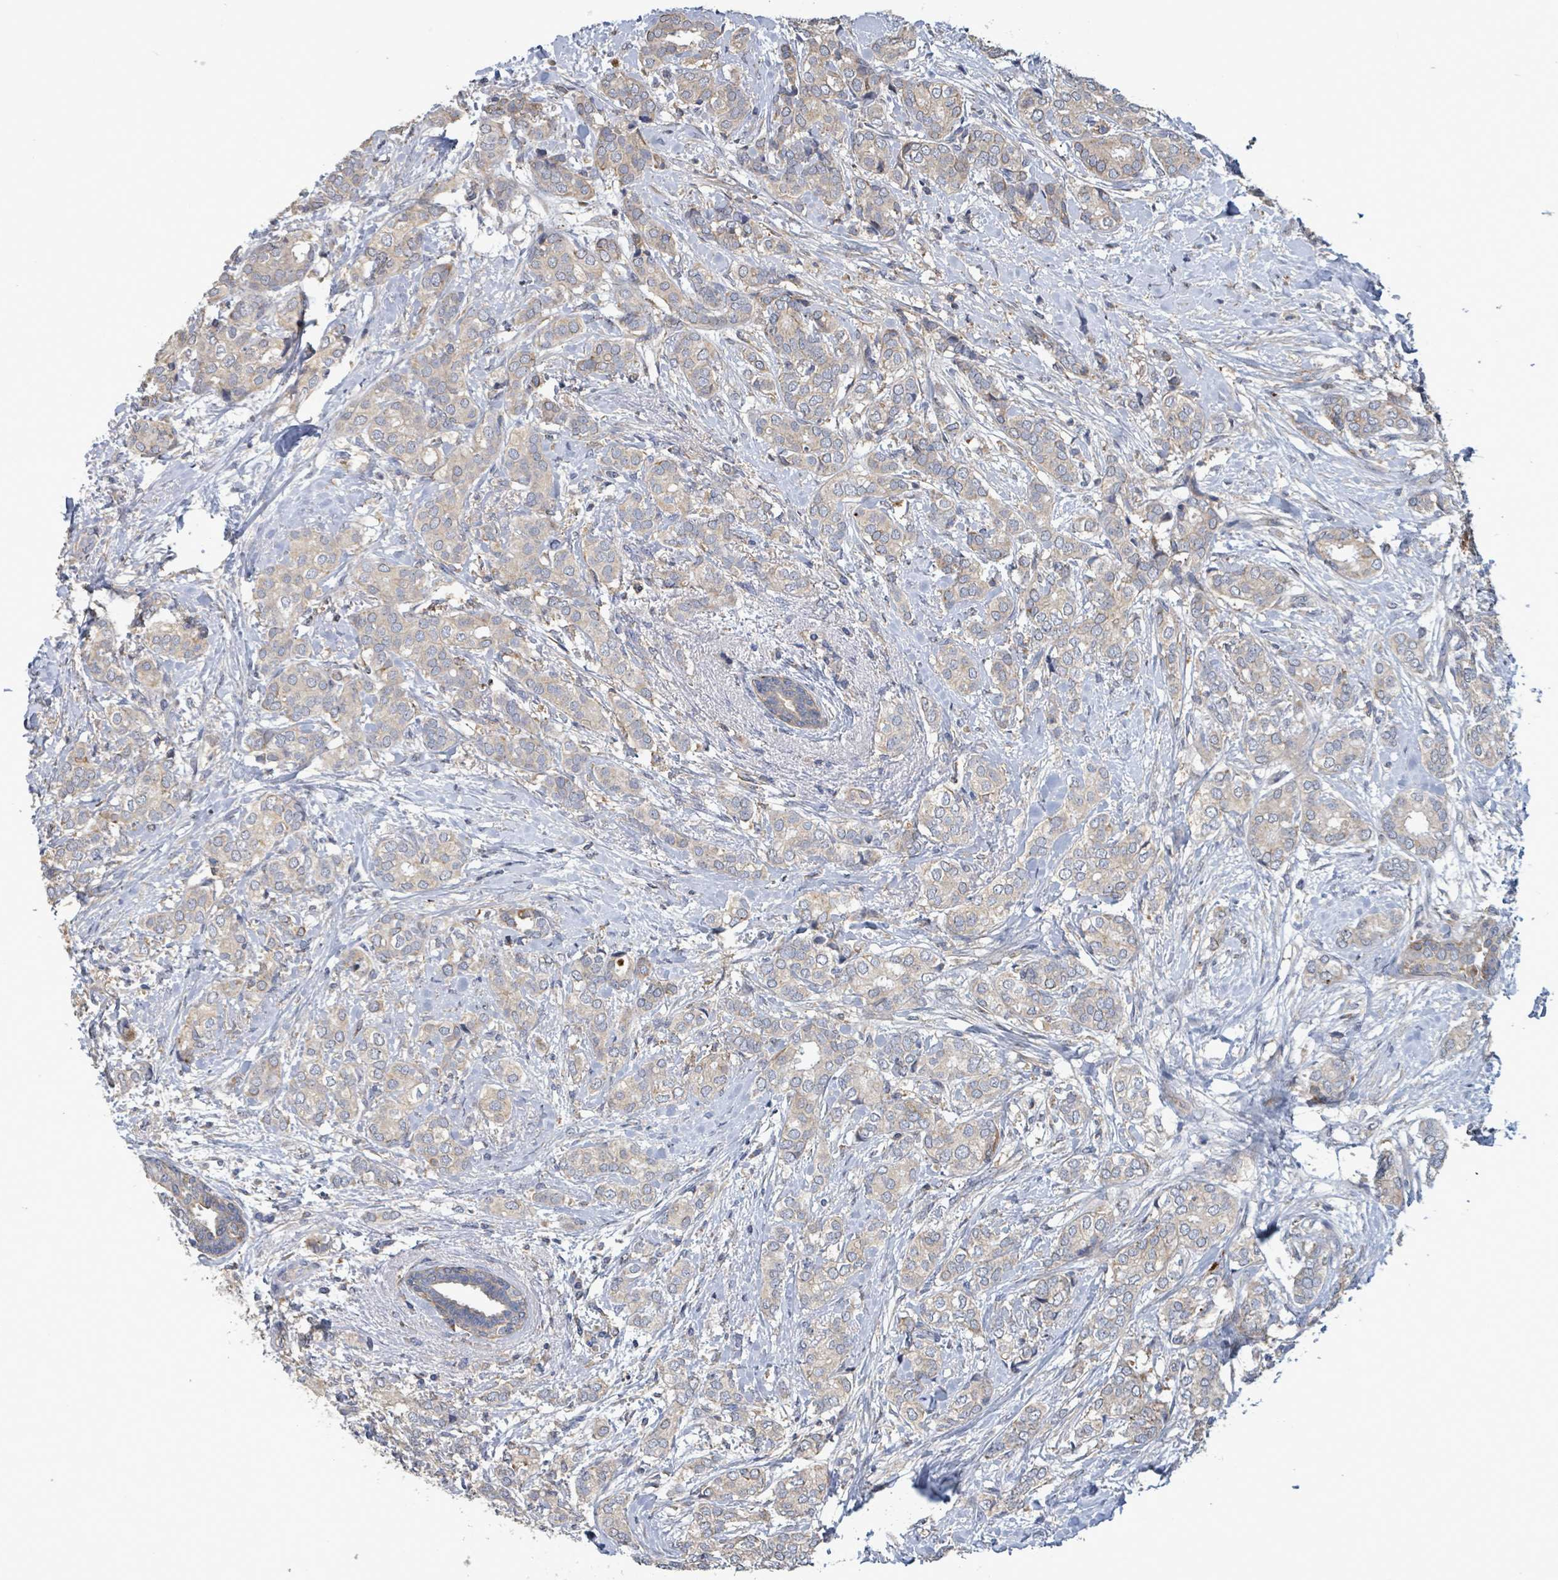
{"staining": {"intensity": "negative", "quantity": "none", "location": "none"}, "tissue": "breast cancer", "cell_type": "Tumor cells", "image_type": "cancer", "snomed": [{"axis": "morphology", "description": "Duct carcinoma"}, {"axis": "topography", "description": "Breast"}], "caption": "An immunohistochemistry photomicrograph of breast cancer (invasive ductal carcinoma) is shown. There is no staining in tumor cells of breast cancer (invasive ductal carcinoma).", "gene": "PLAAT1", "patient": {"sex": "female", "age": 73}}